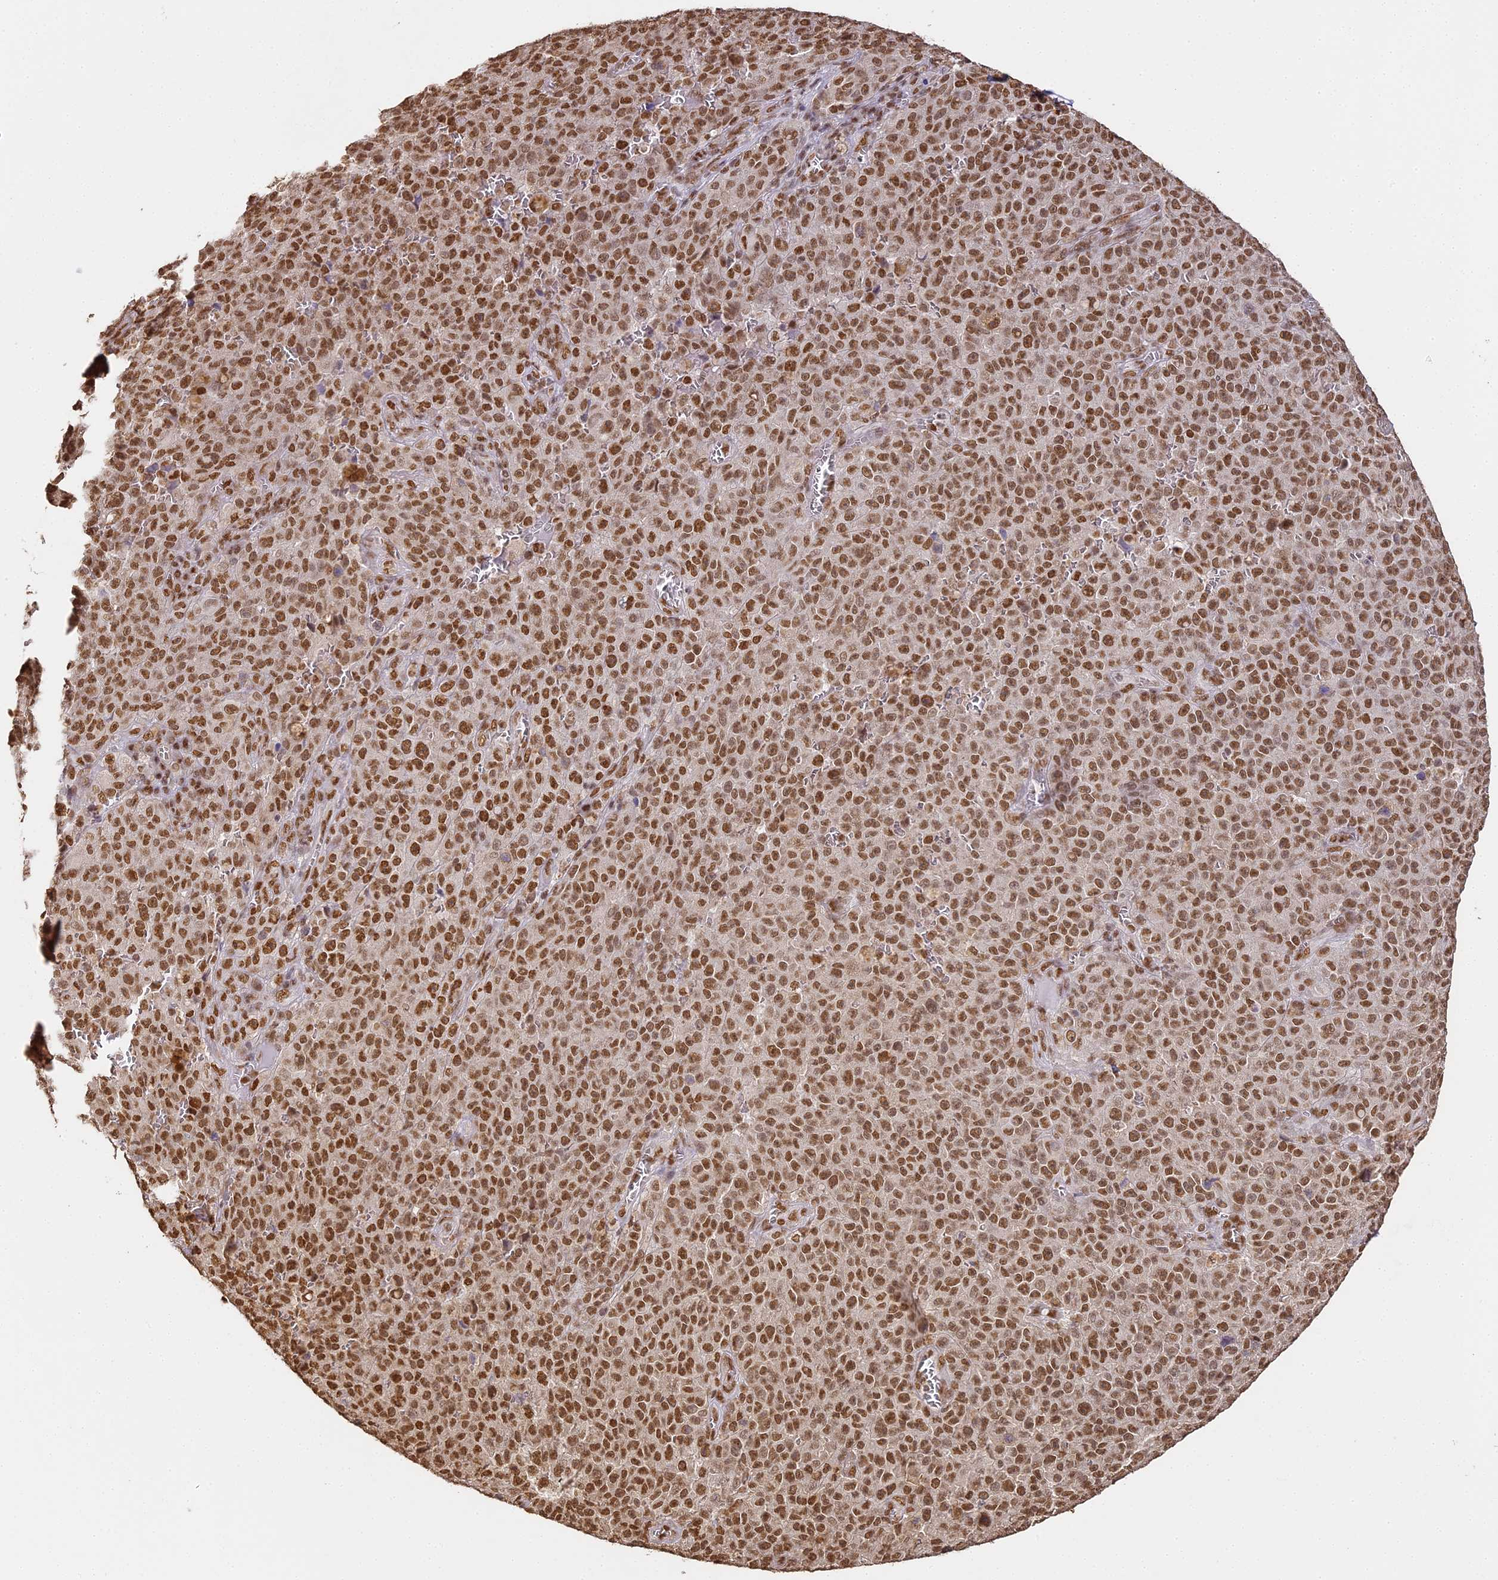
{"staining": {"intensity": "strong", "quantity": ">75%", "location": "nuclear"}, "tissue": "melanoma", "cell_type": "Tumor cells", "image_type": "cancer", "snomed": [{"axis": "morphology", "description": "Malignant melanoma, NOS"}, {"axis": "topography", "description": "Skin"}], "caption": "Strong nuclear staining for a protein is seen in approximately >75% of tumor cells of malignant melanoma using immunohistochemistry (IHC).", "gene": "HNRNPA1", "patient": {"sex": "female", "age": 82}}